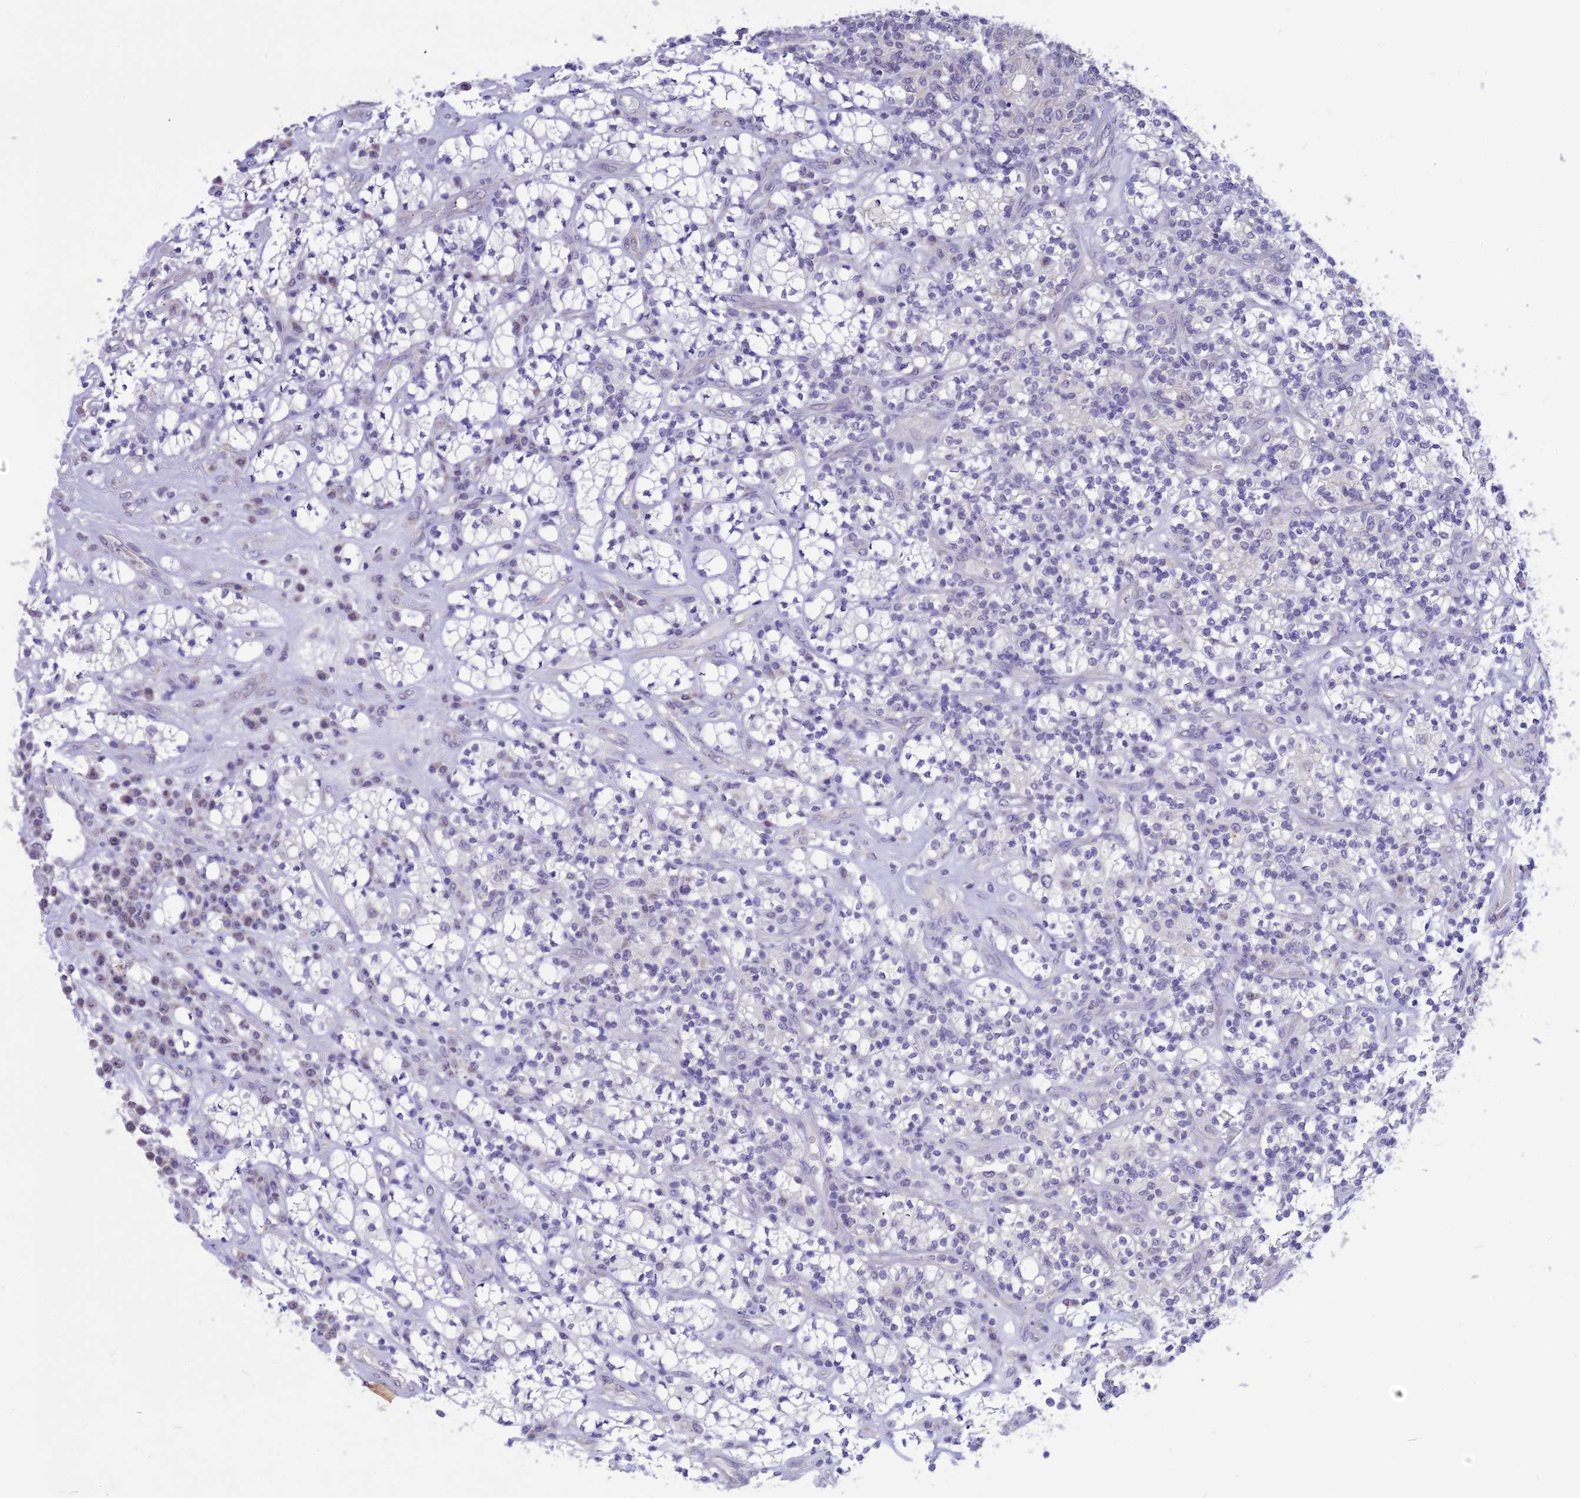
{"staining": {"intensity": "negative", "quantity": "none", "location": "none"}, "tissue": "renal cancer", "cell_type": "Tumor cells", "image_type": "cancer", "snomed": [{"axis": "morphology", "description": "Adenocarcinoma, NOS"}, {"axis": "topography", "description": "Kidney"}], "caption": "DAB (3,3'-diaminobenzidine) immunohistochemical staining of renal cancer (adenocarcinoma) reveals no significant positivity in tumor cells.", "gene": "CMSS1", "patient": {"sex": "male", "age": 77}}